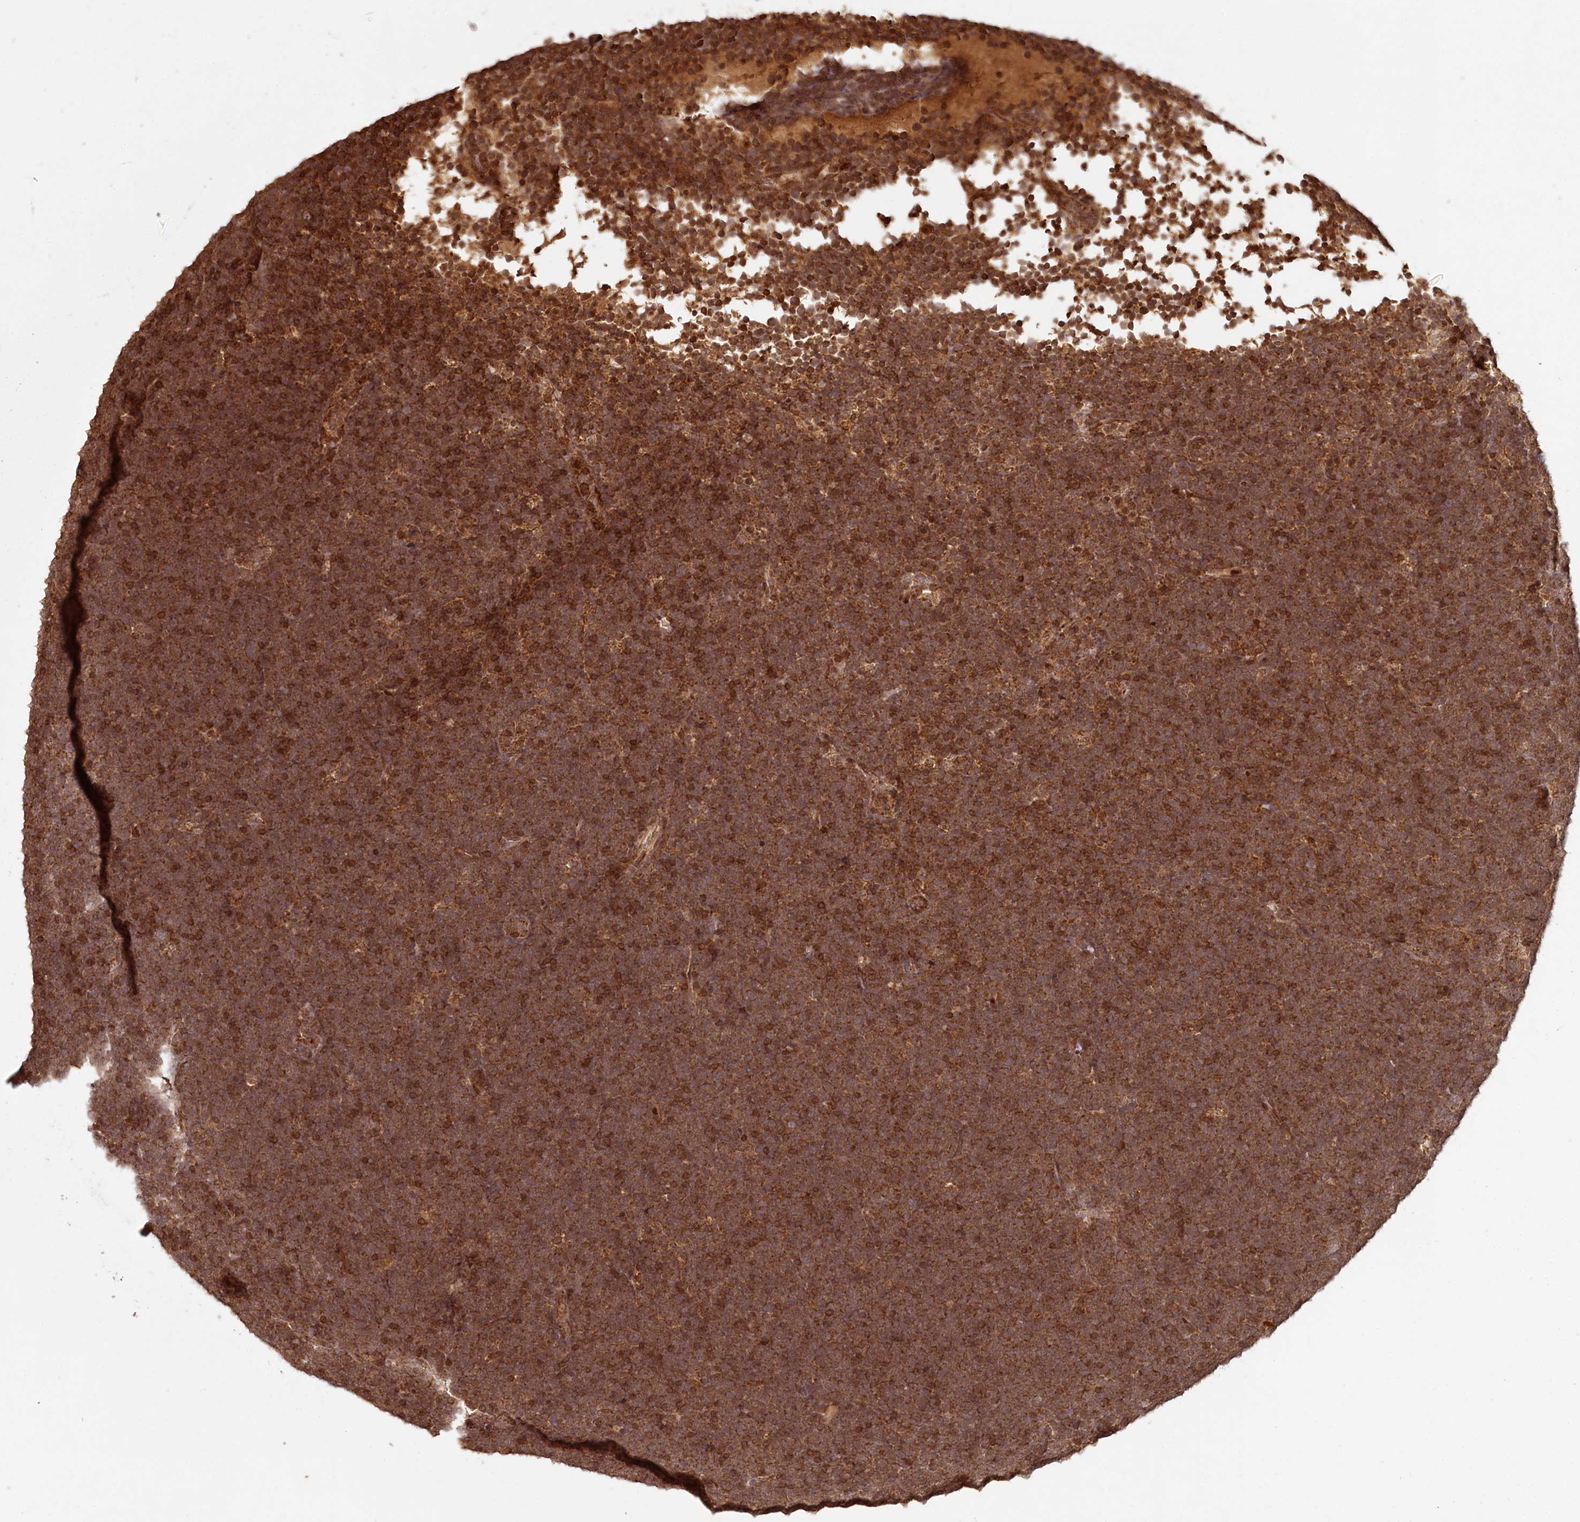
{"staining": {"intensity": "strong", "quantity": ">75%", "location": "cytoplasmic/membranous"}, "tissue": "lymphoma", "cell_type": "Tumor cells", "image_type": "cancer", "snomed": [{"axis": "morphology", "description": "Malignant lymphoma, non-Hodgkin's type, High grade"}, {"axis": "topography", "description": "Lymph node"}], "caption": "Strong cytoplasmic/membranous protein positivity is seen in approximately >75% of tumor cells in lymphoma.", "gene": "MICU1", "patient": {"sex": "male", "age": 13}}